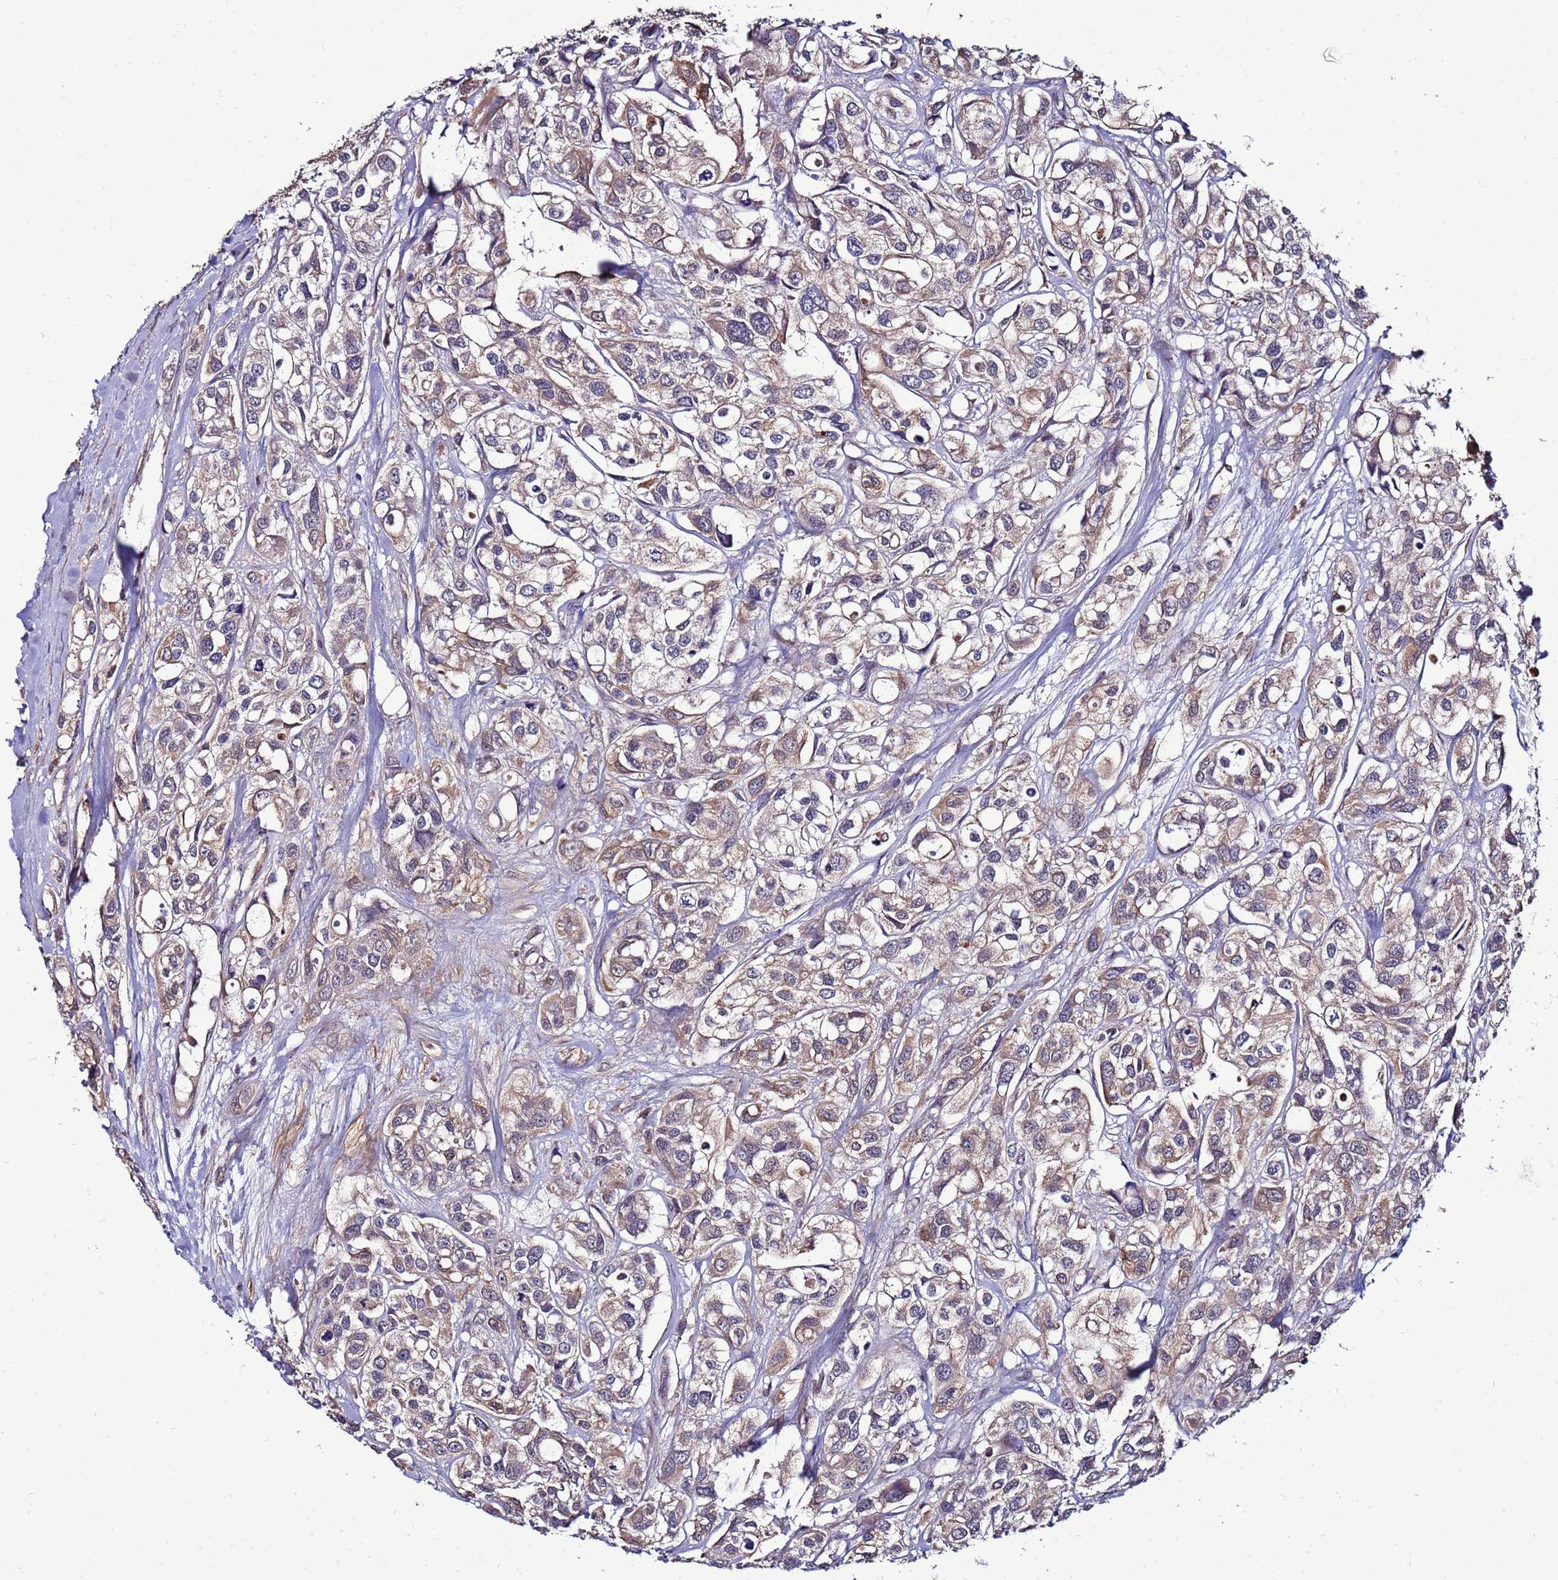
{"staining": {"intensity": "weak", "quantity": ">75%", "location": "cytoplasmic/membranous"}, "tissue": "urothelial cancer", "cell_type": "Tumor cells", "image_type": "cancer", "snomed": [{"axis": "morphology", "description": "Urothelial carcinoma, High grade"}, {"axis": "topography", "description": "Urinary bladder"}], "caption": "Immunohistochemical staining of human urothelial cancer demonstrates low levels of weak cytoplasmic/membranous protein expression in about >75% of tumor cells.", "gene": "NAXE", "patient": {"sex": "male", "age": 67}}